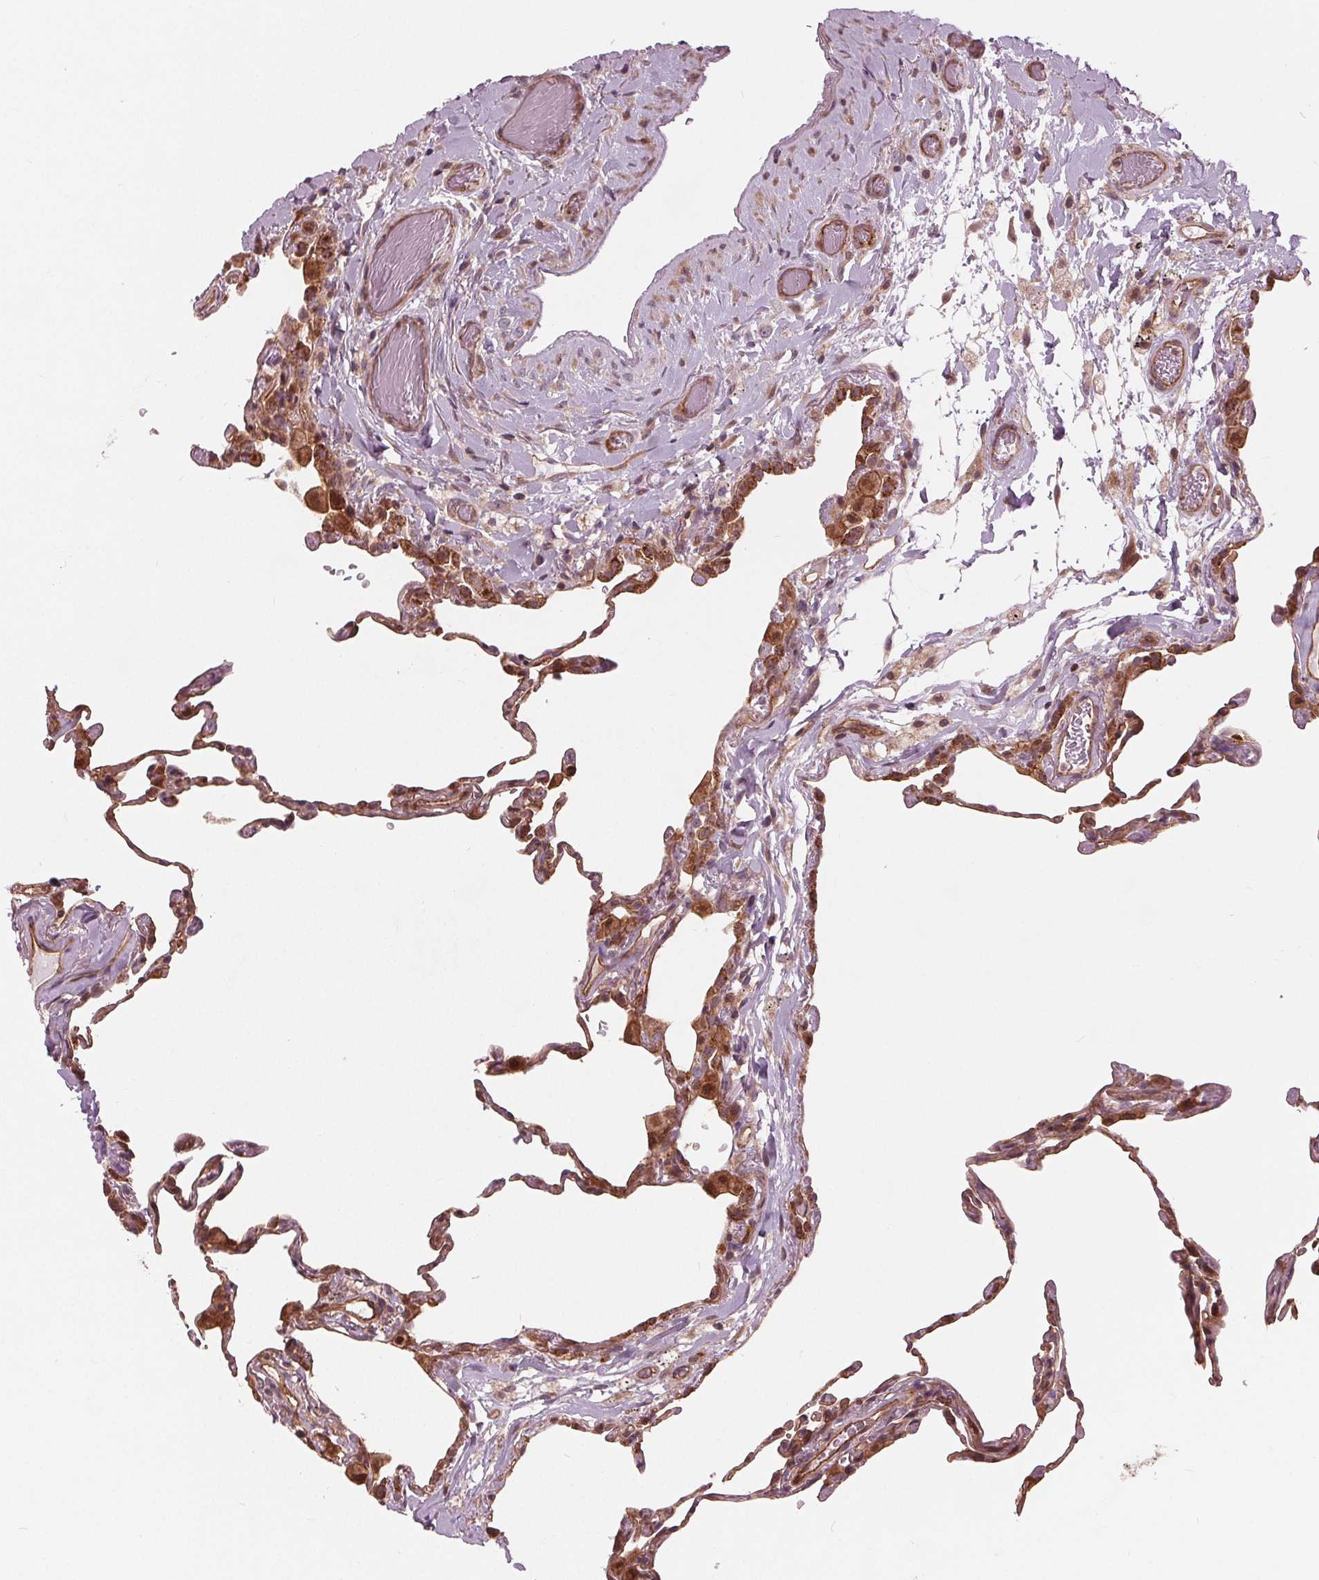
{"staining": {"intensity": "moderate", "quantity": "25%-75%", "location": "cytoplasmic/membranous,nuclear"}, "tissue": "lung", "cell_type": "Alveolar cells", "image_type": "normal", "snomed": [{"axis": "morphology", "description": "Normal tissue, NOS"}, {"axis": "topography", "description": "Lung"}], "caption": "DAB (3,3'-diaminobenzidine) immunohistochemical staining of benign lung shows moderate cytoplasmic/membranous,nuclear protein staining in about 25%-75% of alveolar cells.", "gene": "TXNIP", "patient": {"sex": "female", "age": 57}}